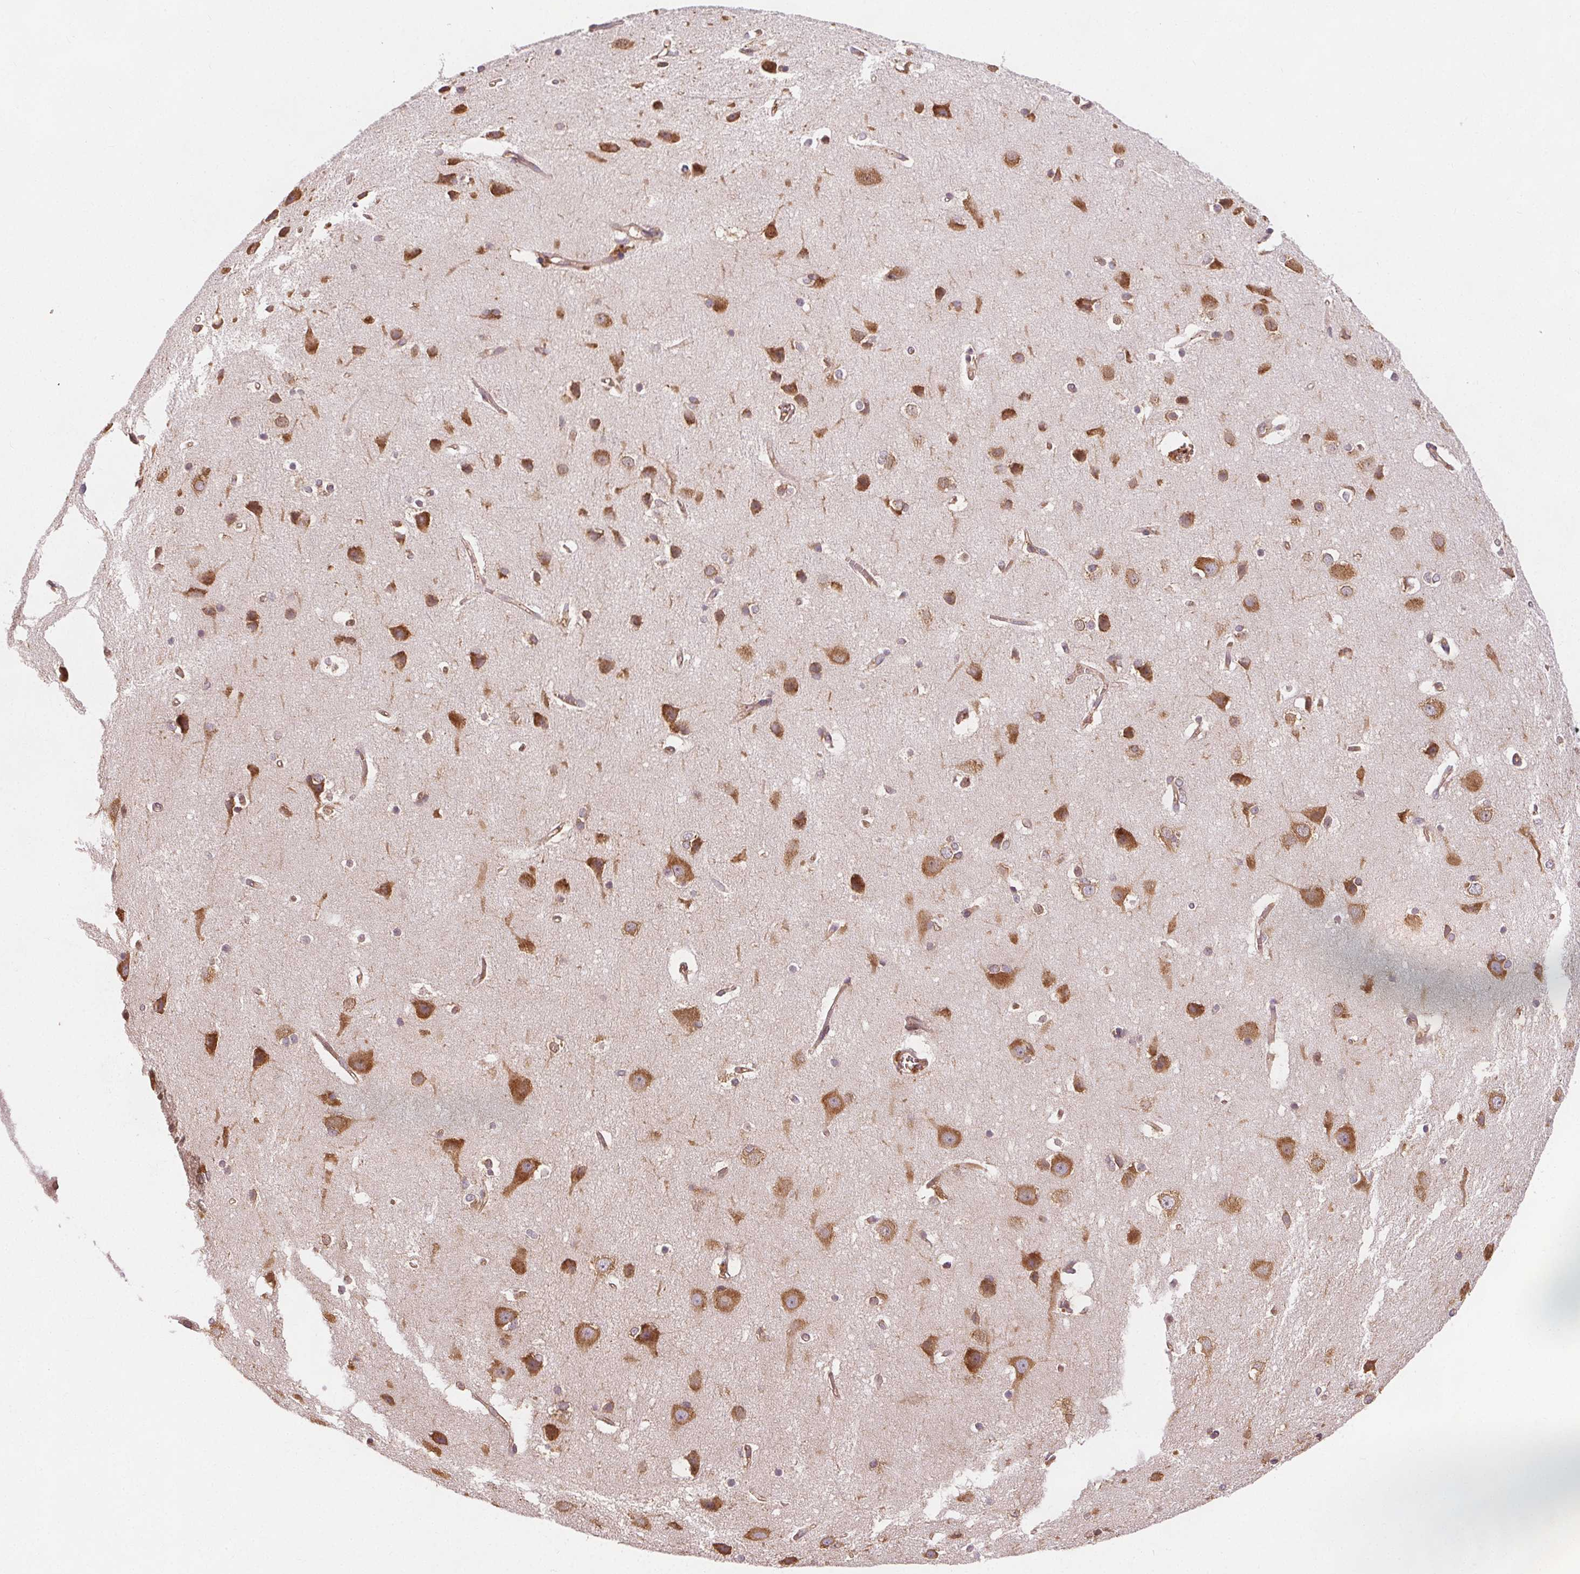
{"staining": {"intensity": "moderate", "quantity": "25%-75%", "location": "cytoplasmic/membranous"}, "tissue": "cerebral cortex", "cell_type": "Endothelial cells", "image_type": "normal", "snomed": [{"axis": "morphology", "description": "Normal tissue, NOS"}, {"axis": "topography", "description": "Cerebral cortex"}], "caption": "Immunohistochemistry image of normal human cerebral cortex stained for a protein (brown), which demonstrates medium levels of moderate cytoplasmic/membranous positivity in approximately 25%-75% of endothelial cells.", "gene": "EIF3D", "patient": {"sex": "male", "age": 37}}